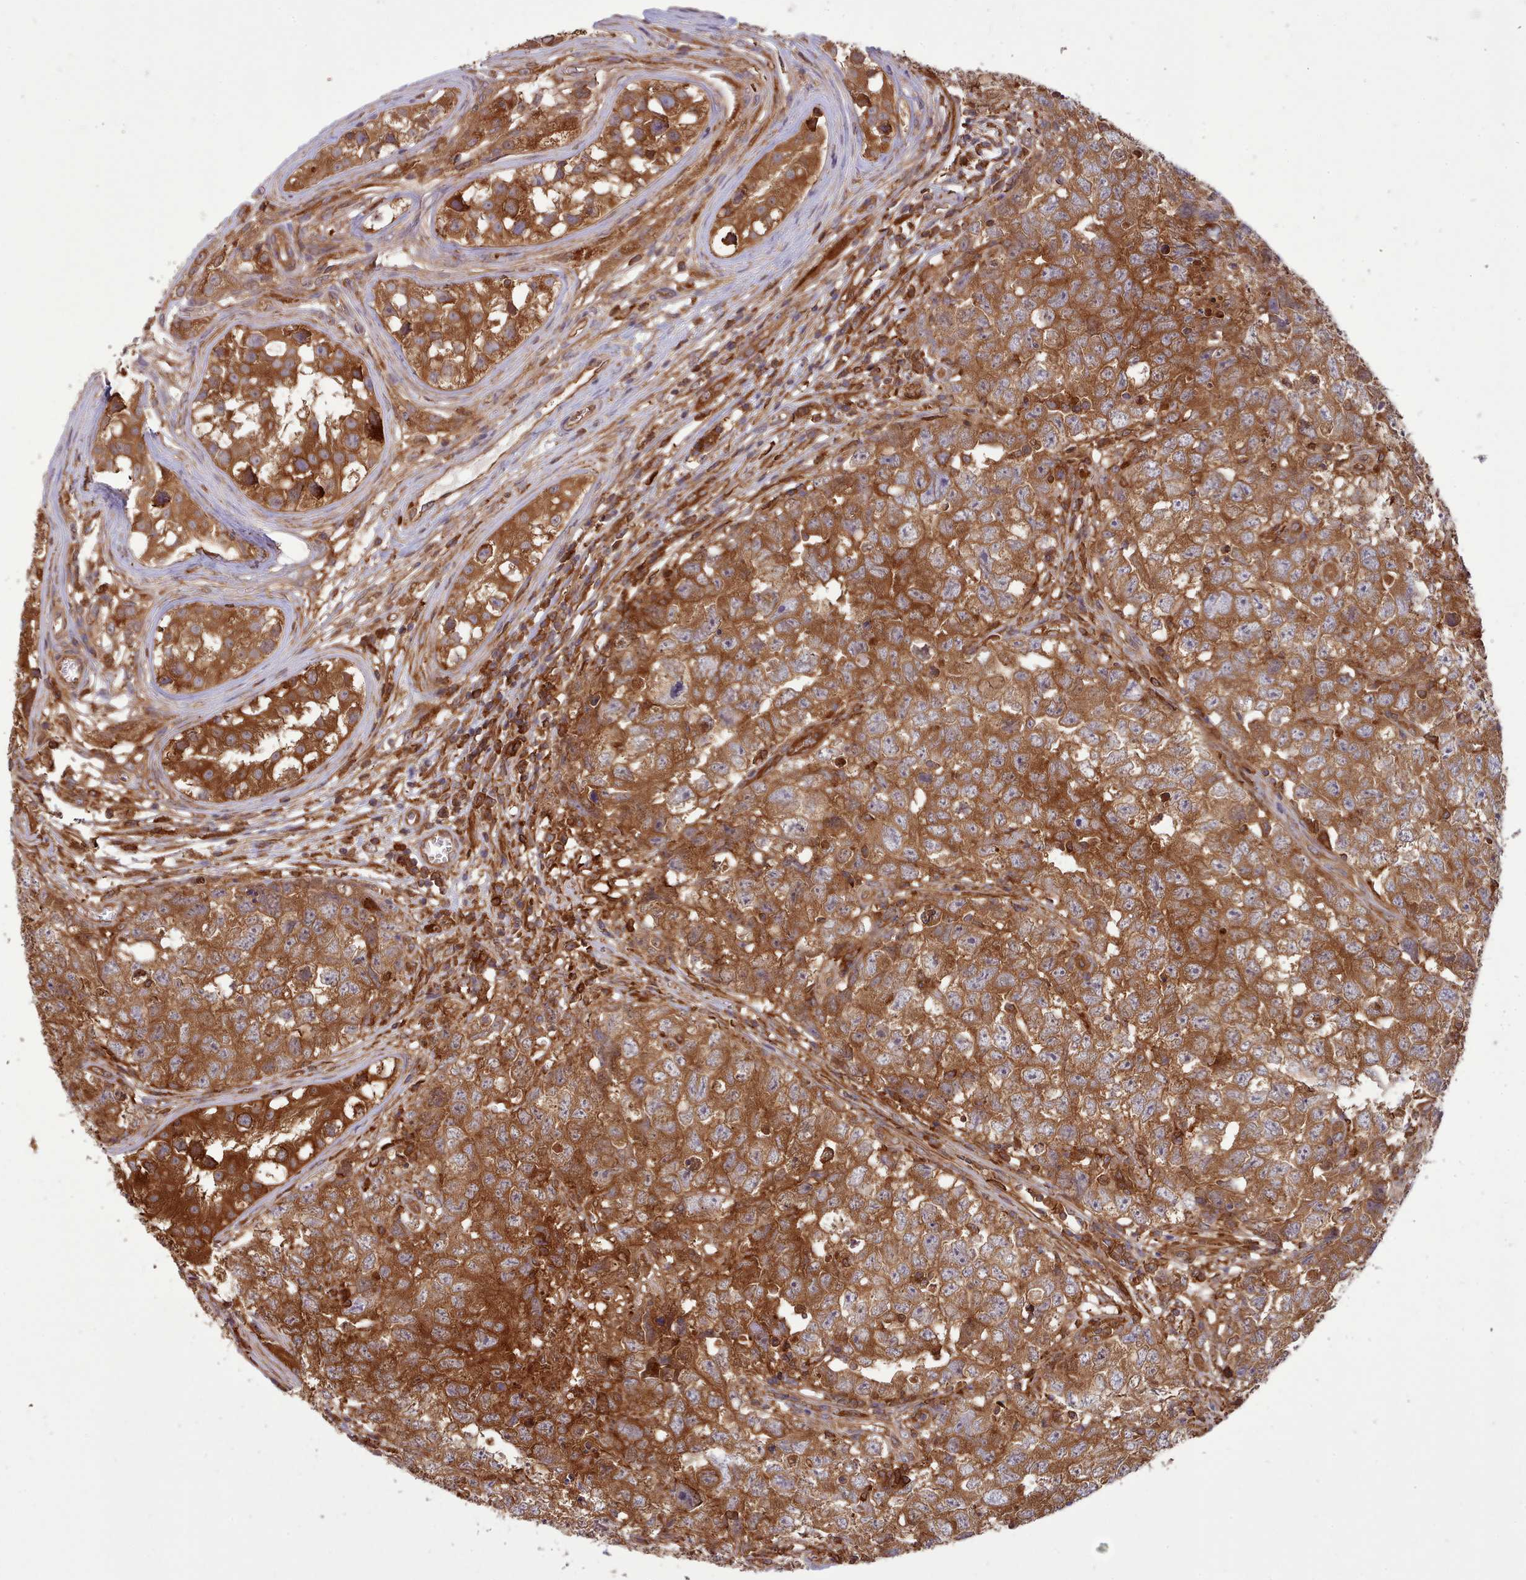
{"staining": {"intensity": "strong", "quantity": ">75%", "location": "cytoplasmic/membranous"}, "tissue": "testis cancer", "cell_type": "Tumor cells", "image_type": "cancer", "snomed": [{"axis": "morphology", "description": "Carcinoma, Embryonal, NOS"}, {"axis": "topography", "description": "Testis"}], "caption": "An immunohistochemistry (IHC) histopathology image of neoplastic tissue is shown. Protein staining in brown shows strong cytoplasmic/membranous positivity in testis cancer within tumor cells.", "gene": "SLC4A9", "patient": {"sex": "male", "age": 22}}